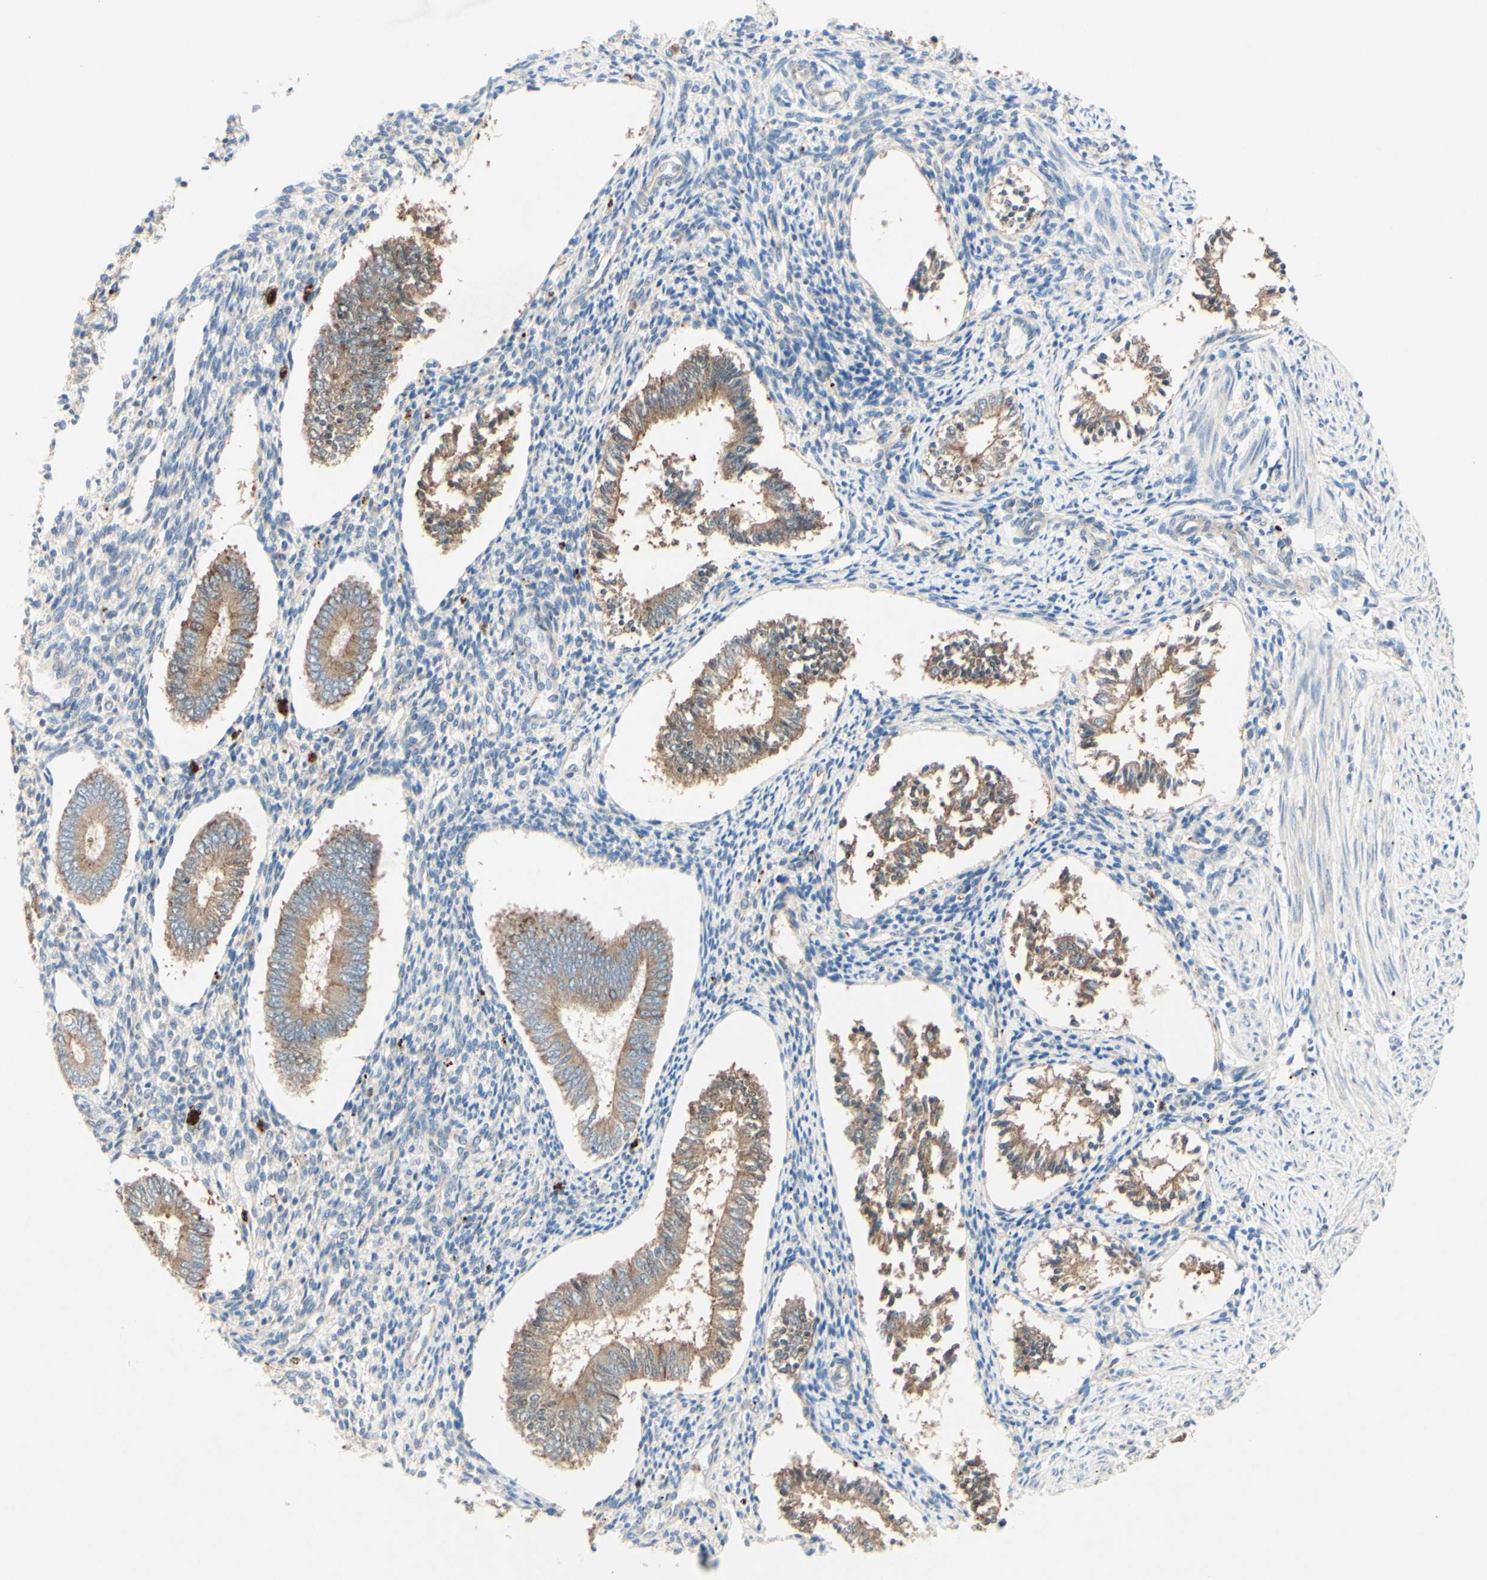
{"staining": {"intensity": "moderate", "quantity": "25%-75%", "location": "cytoplasmic/membranous"}, "tissue": "endometrium", "cell_type": "Cells in endometrial stroma", "image_type": "normal", "snomed": [{"axis": "morphology", "description": "Normal tissue, NOS"}, {"axis": "topography", "description": "Endometrium"}], "caption": "A high-resolution histopathology image shows immunohistochemistry (IHC) staining of unremarkable endometrium, which displays moderate cytoplasmic/membranous positivity in approximately 25%-75% of cells in endometrial stroma.", "gene": "MTM1", "patient": {"sex": "female", "age": 42}}